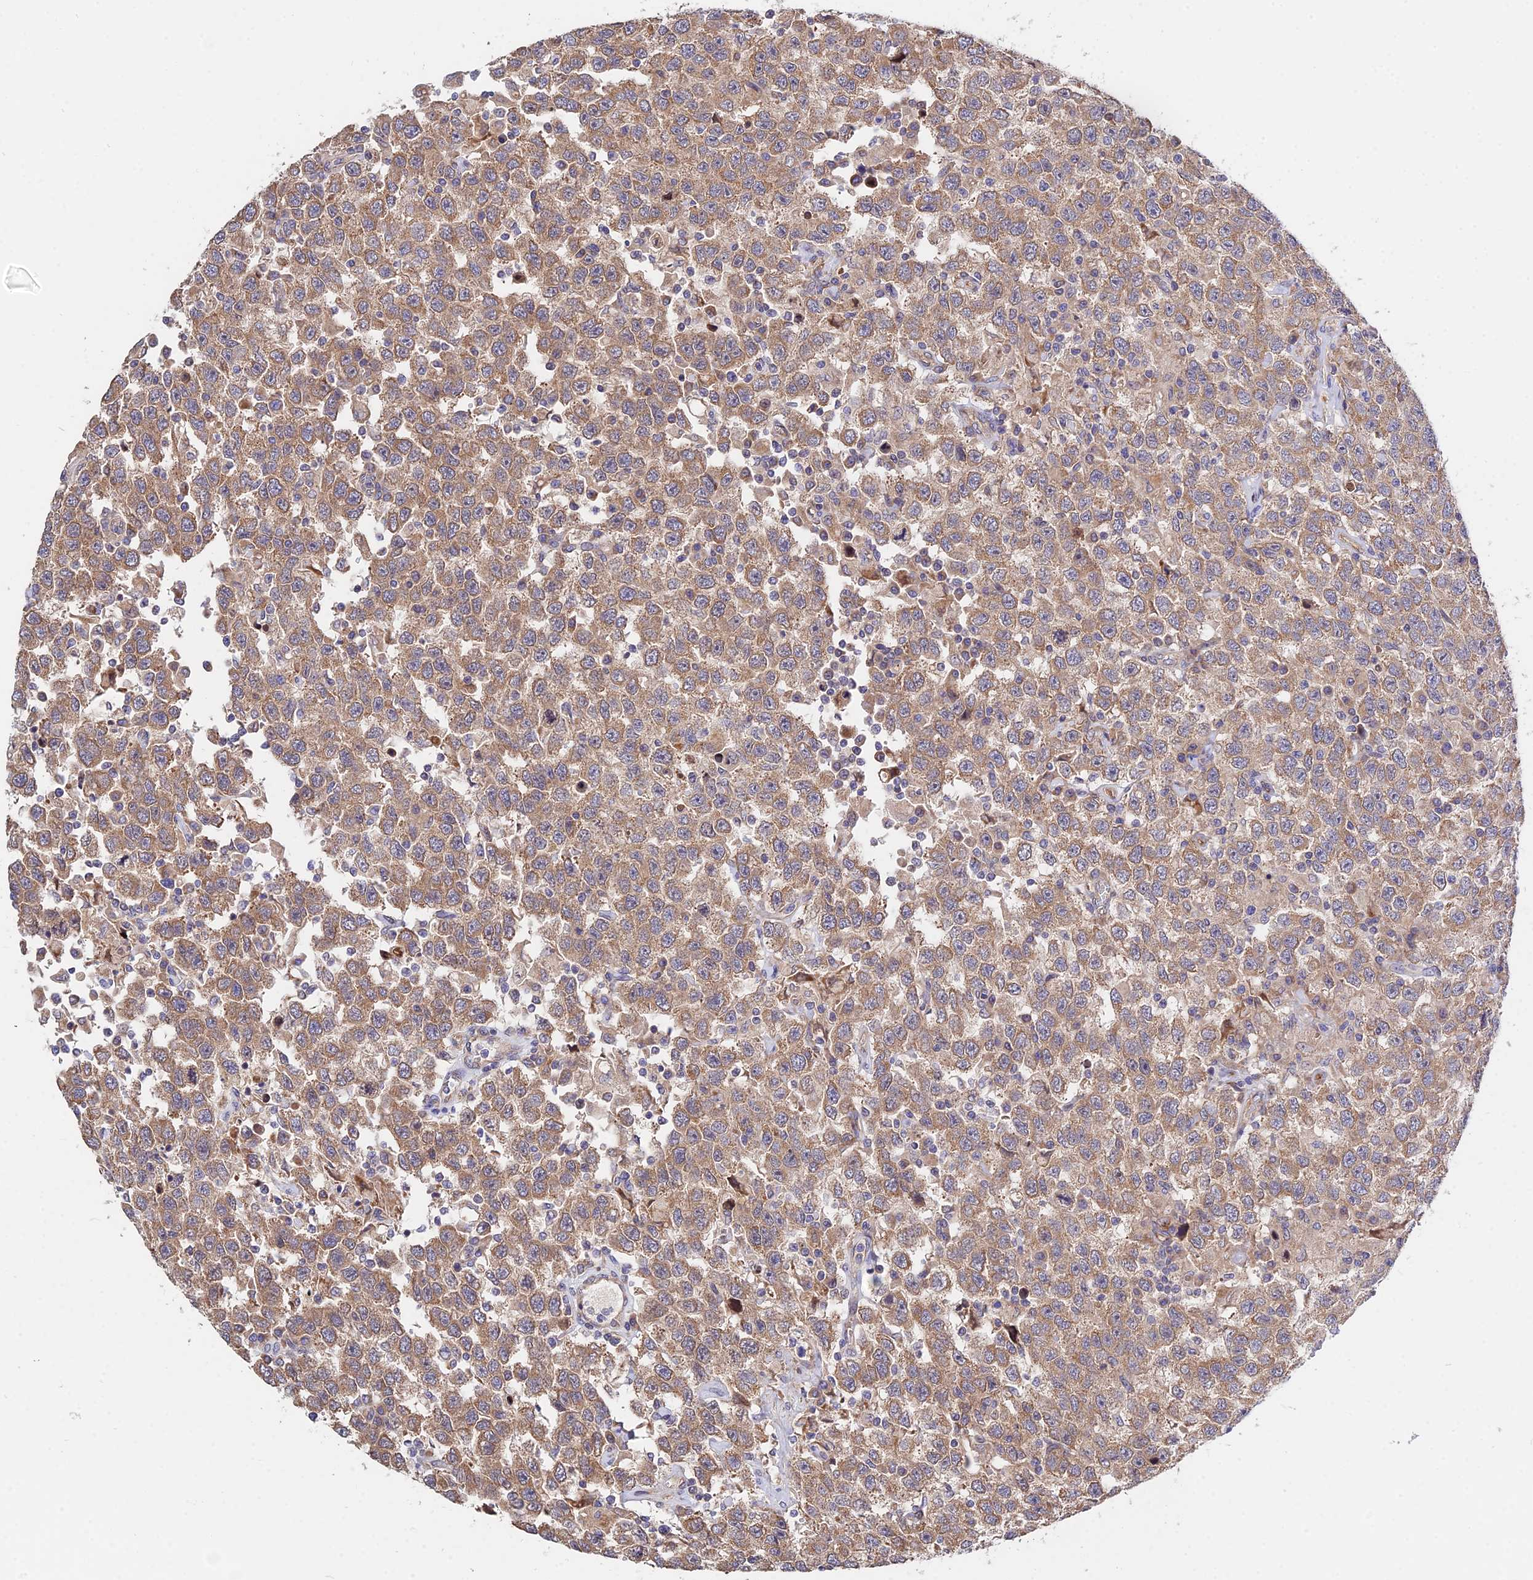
{"staining": {"intensity": "moderate", "quantity": ">75%", "location": "cytoplasmic/membranous"}, "tissue": "testis cancer", "cell_type": "Tumor cells", "image_type": "cancer", "snomed": [{"axis": "morphology", "description": "Seminoma, NOS"}, {"axis": "topography", "description": "Testis"}], "caption": "Immunohistochemical staining of seminoma (testis) exhibits moderate cytoplasmic/membranous protein staining in approximately >75% of tumor cells.", "gene": "CDC37L1", "patient": {"sex": "male", "age": 41}}